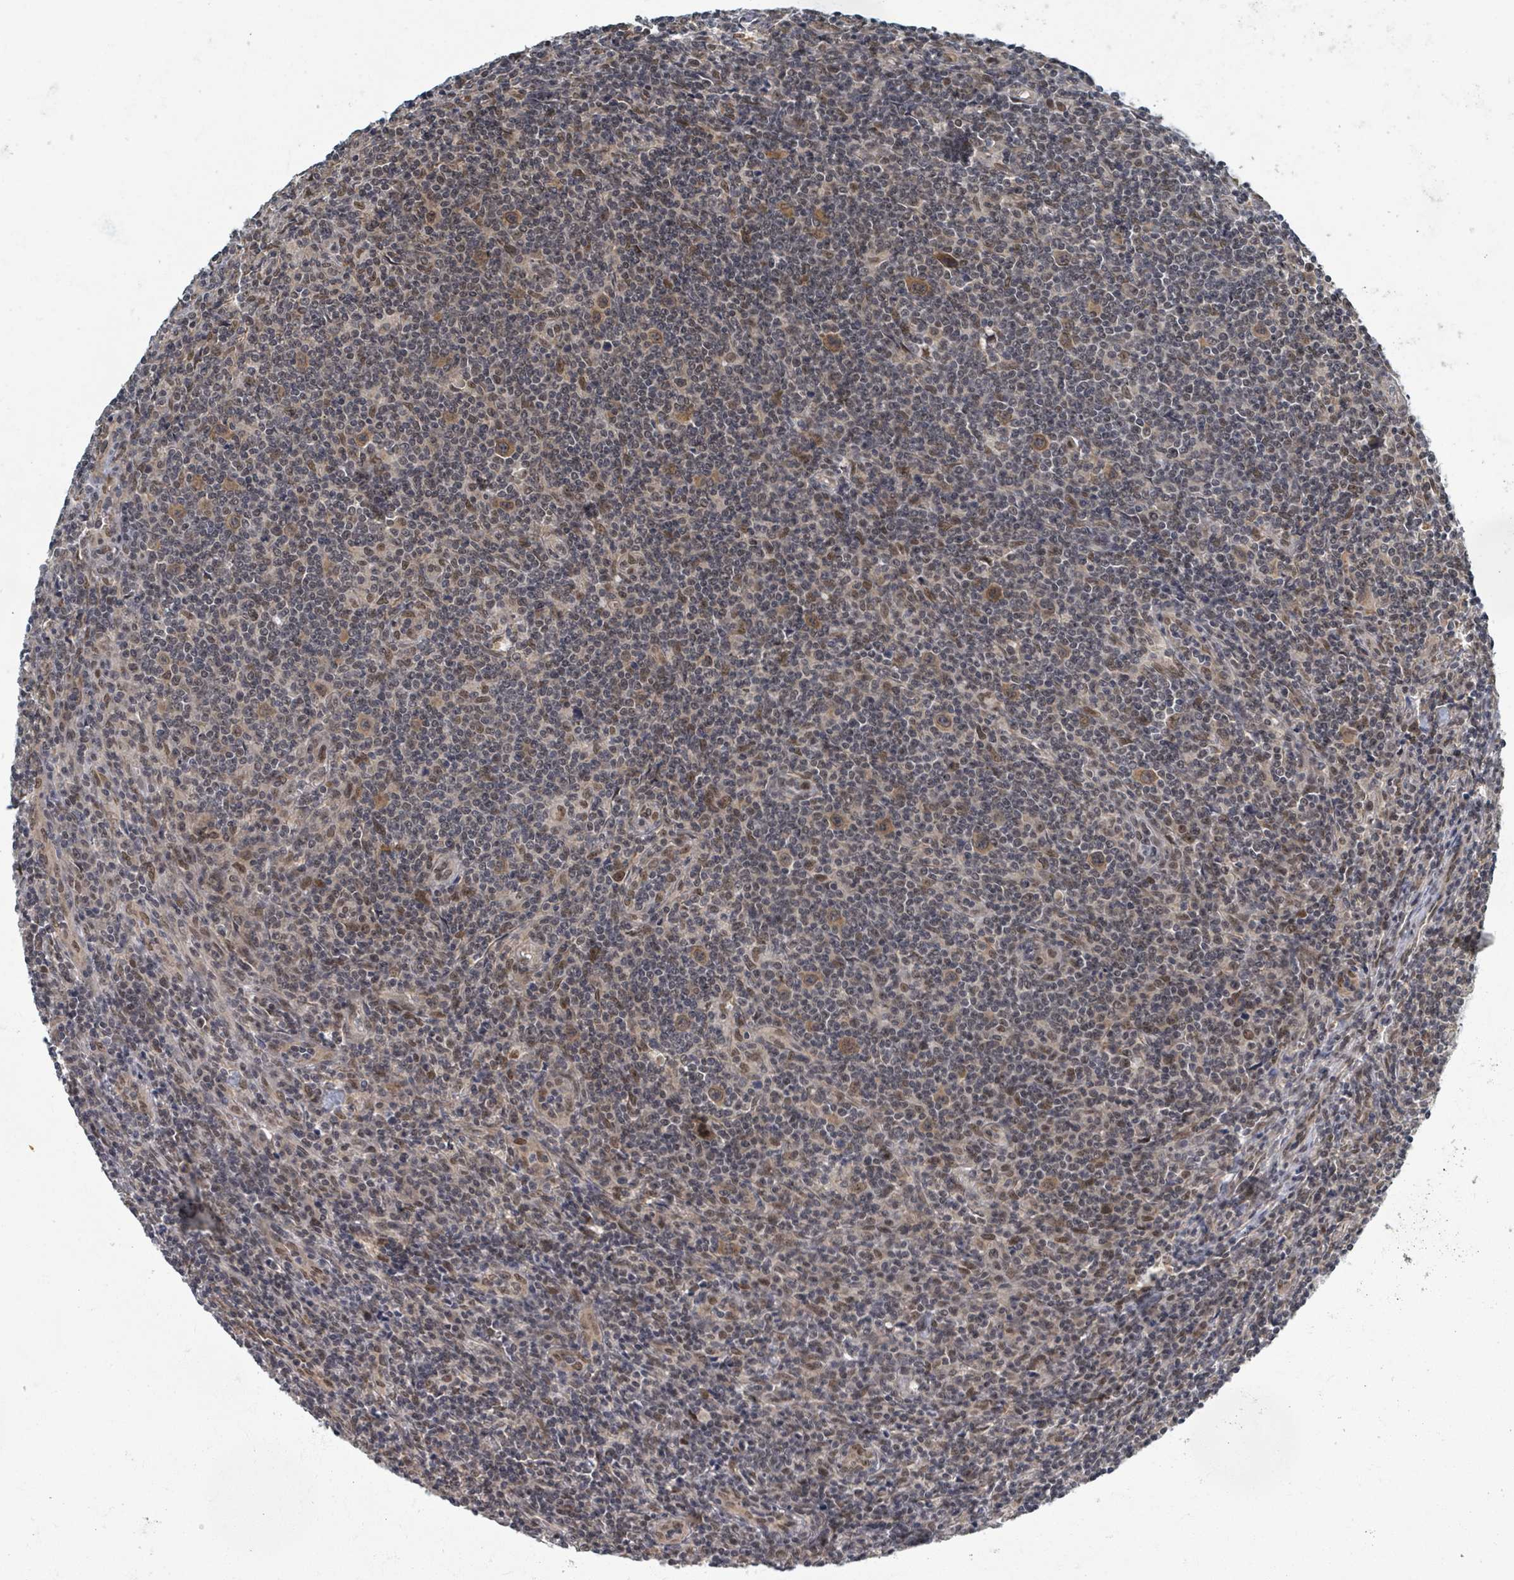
{"staining": {"intensity": "weak", "quantity": "25%-75%", "location": "cytoplasmic/membranous,nuclear"}, "tissue": "lymphoma", "cell_type": "Tumor cells", "image_type": "cancer", "snomed": [{"axis": "morphology", "description": "Hodgkin's disease, NOS"}, {"axis": "topography", "description": "Lymph node"}], "caption": "Hodgkin's disease was stained to show a protein in brown. There is low levels of weak cytoplasmic/membranous and nuclear staining in about 25%-75% of tumor cells.", "gene": "INTS15", "patient": {"sex": "male", "age": 83}}